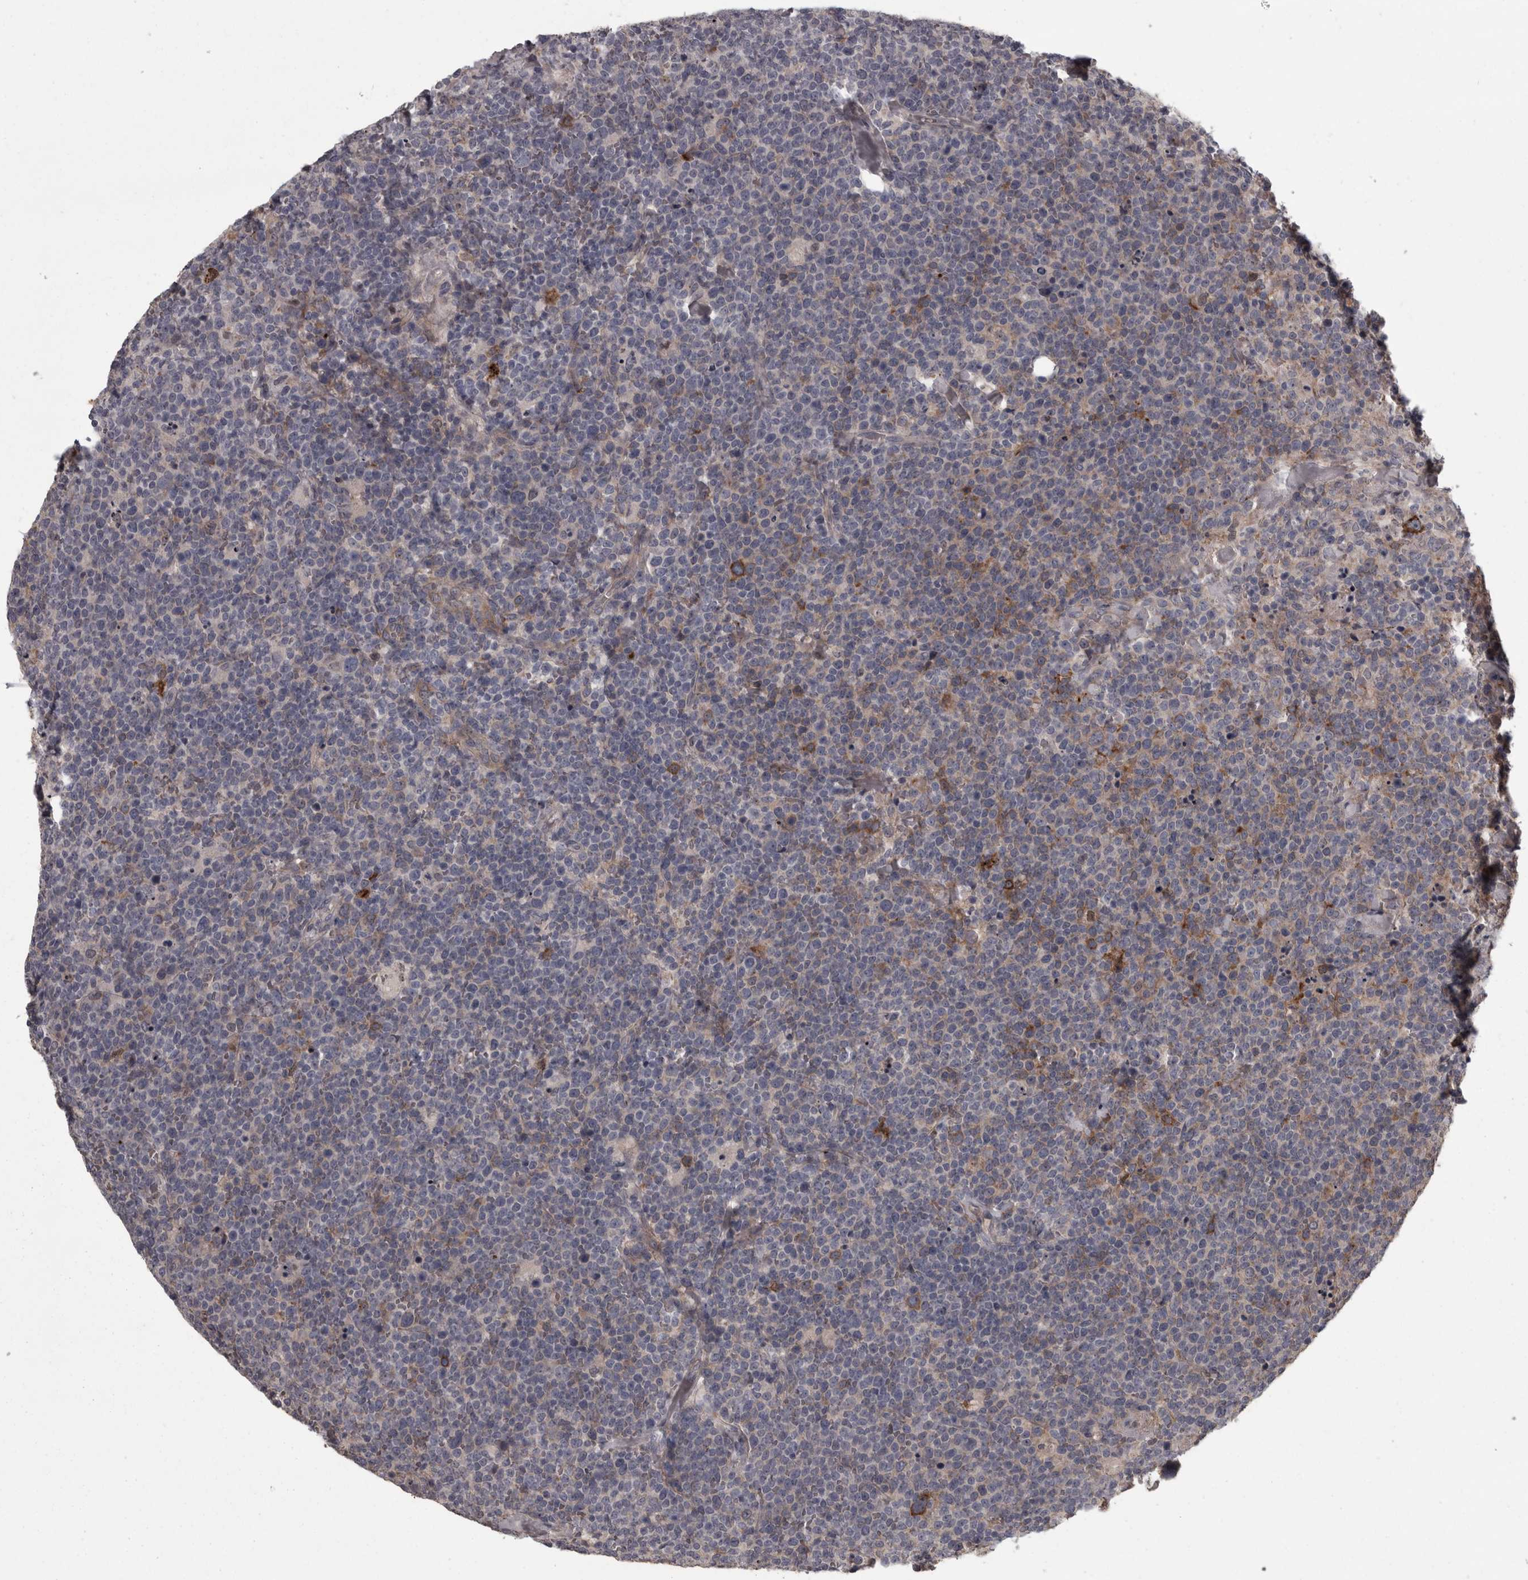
{"staining": {"intensity": "negative", "quantity": "none", "location": "none"}, "tissue": "lymphoma", "cell_type": "Tumor cells", "image_type": "cancer", "snomed": [{"axis": "morphology", "description": "Malignant lymphoma, non-Hodgkin's type, High grade"}, {"axis": "topography", "description": "Lymph node"}], "caption": "Tumor cells show no significant protein staining in lymphoma.", "gene": "PCDH17", "patient": {"sex": "male", "age": 61}}